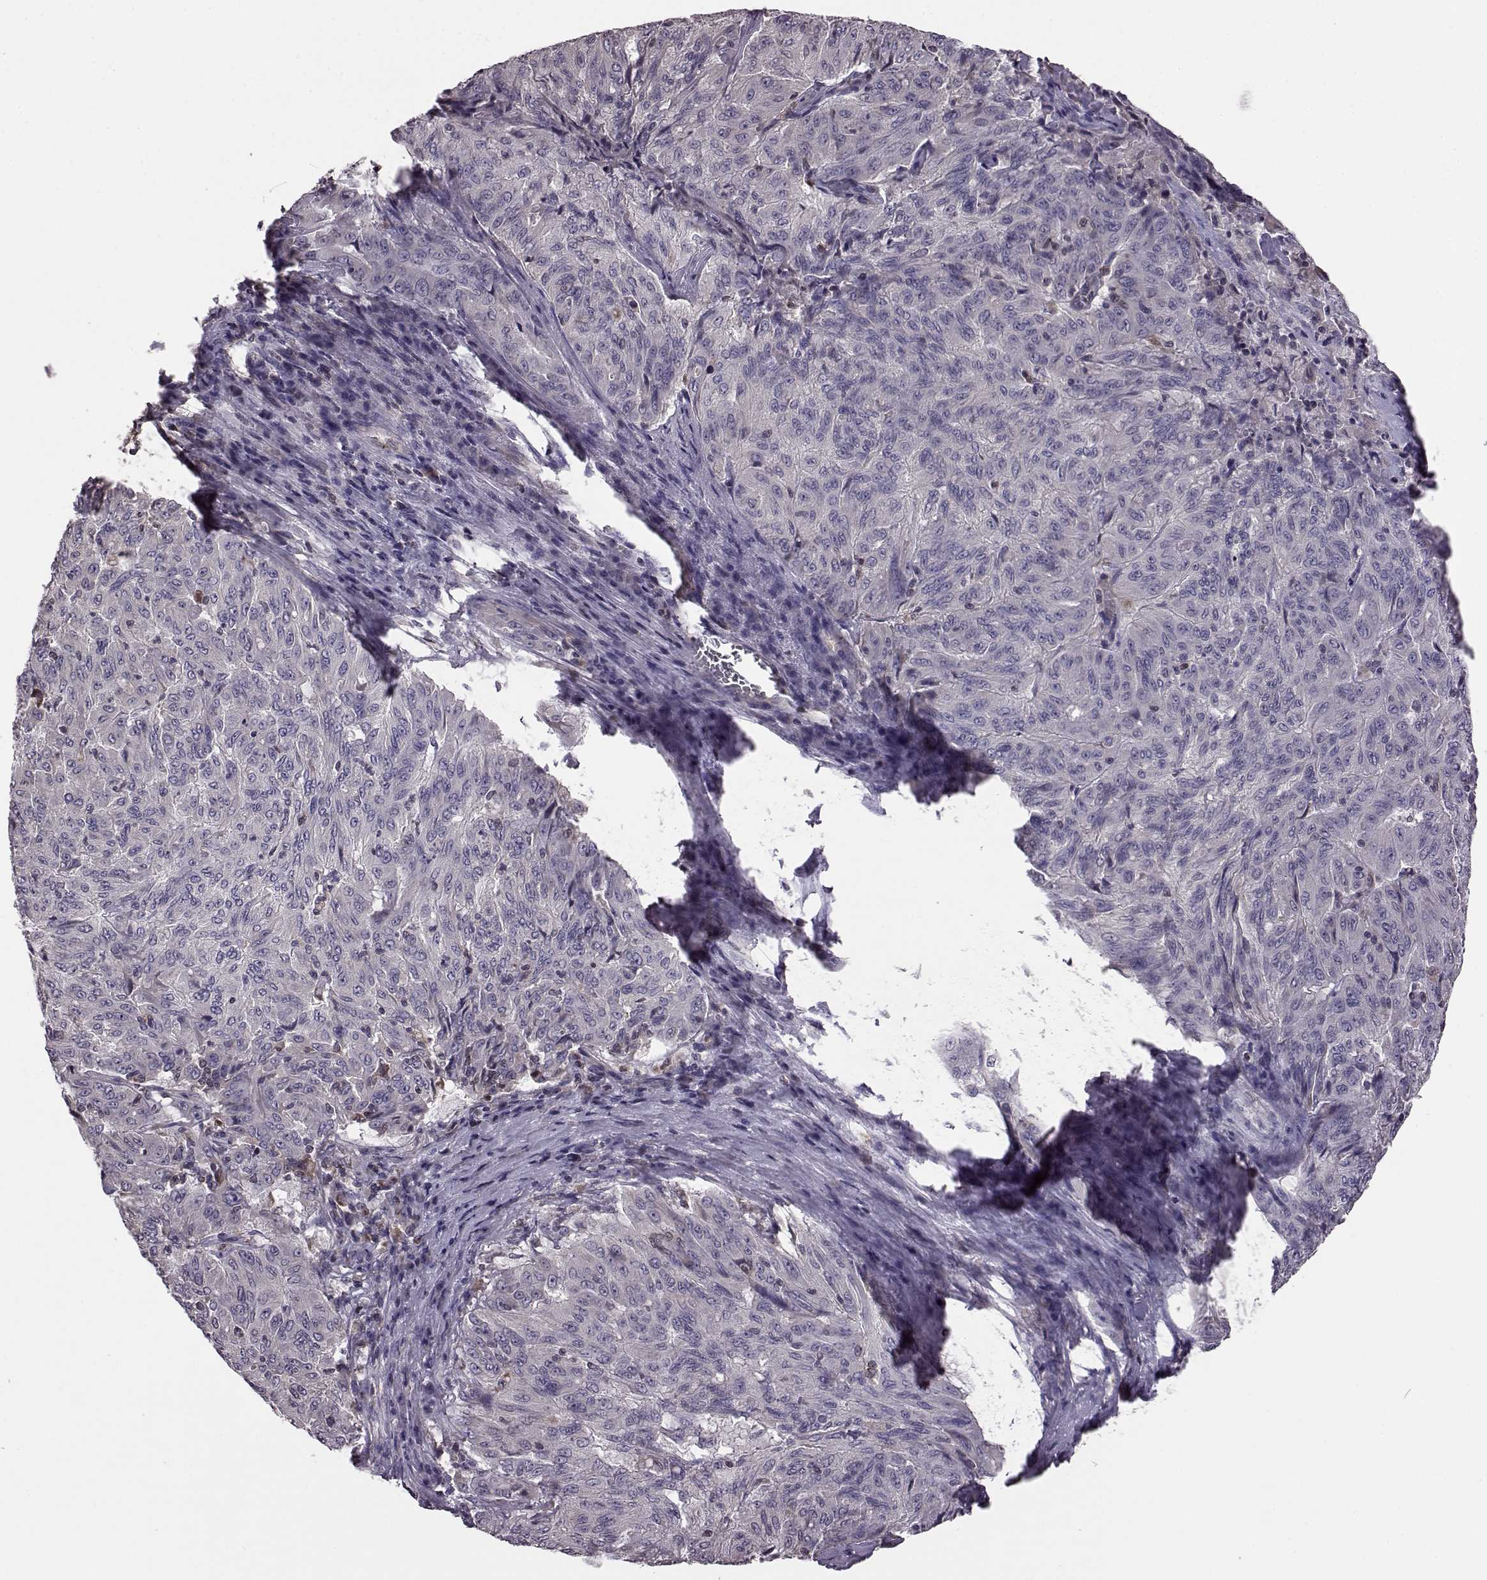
{"staining": {"intensity": "negative", "quantity": "none", "location": "none"}, "tissue": "pancreatic cancer", "cell_type": "Tumor cells", "image_type": "cancer", "snomed": [{"axis": "morphology", "description": "Adenocarcinoma, NOS"}, {"axis": "topography", "description": "Pancreas"}], "caption": "Tumor cells are negative for brown protein staining in pancreatic adenocarcinoma. (DAB (3,3'-diaminobenzidine) immunohistochemistry (IHC) visualized using brightfield microscopy, high magnification).", "gene": "CDC42SE1", "patient": {"sex": "male", "age": 63}}